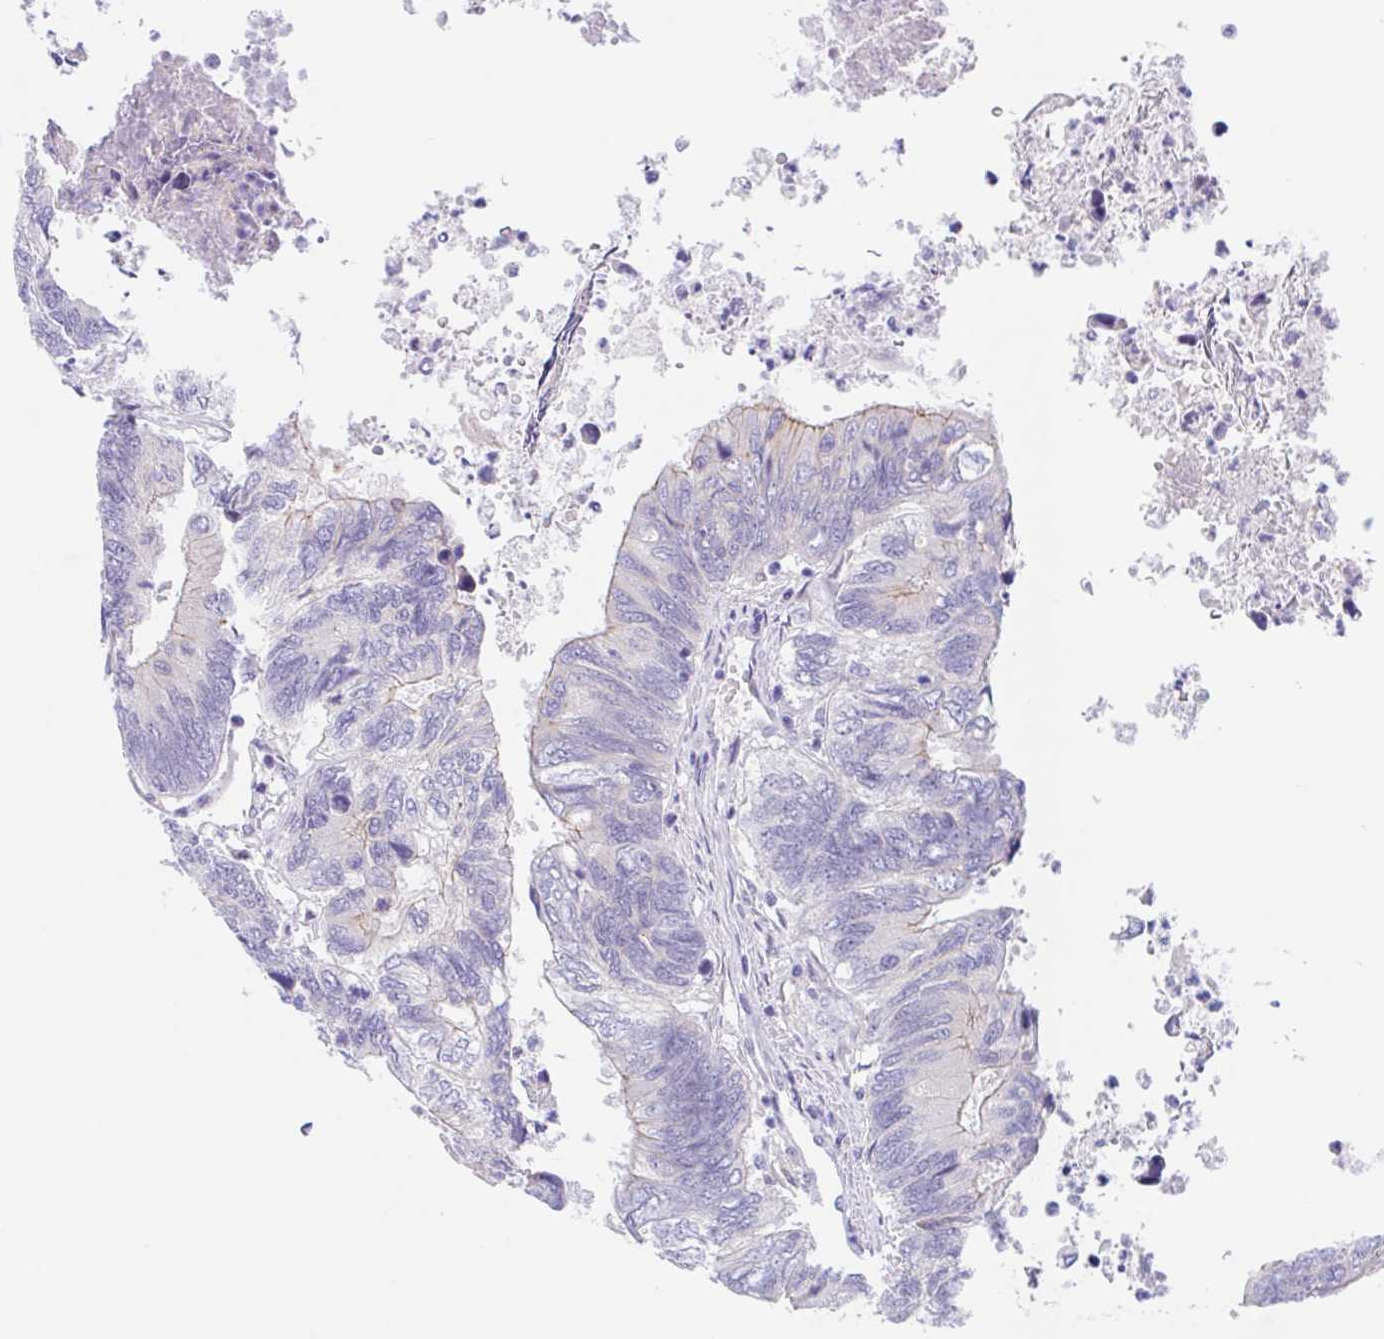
{"staining": {"intensity": "weak", "quantity": "<25%", "location": "cytoplasmic/membranous"}, "tissue": "colorectal cancer", "cell_type": "Tumor cells", "image_type": "cancer", "snomed": [{"axis": "morphology", "description": "Adenocarcinoma, NOS"}, {"axis": "topography", "description": "Colon"}], "caption": "An immunohistochemistry (IHC) micrograph of colorectal cancer is shown. There is no staining in tumor cells of colorectal cancer.", "gene": "TMEM86A", "patient": {"sex": "female", "age": 67}}